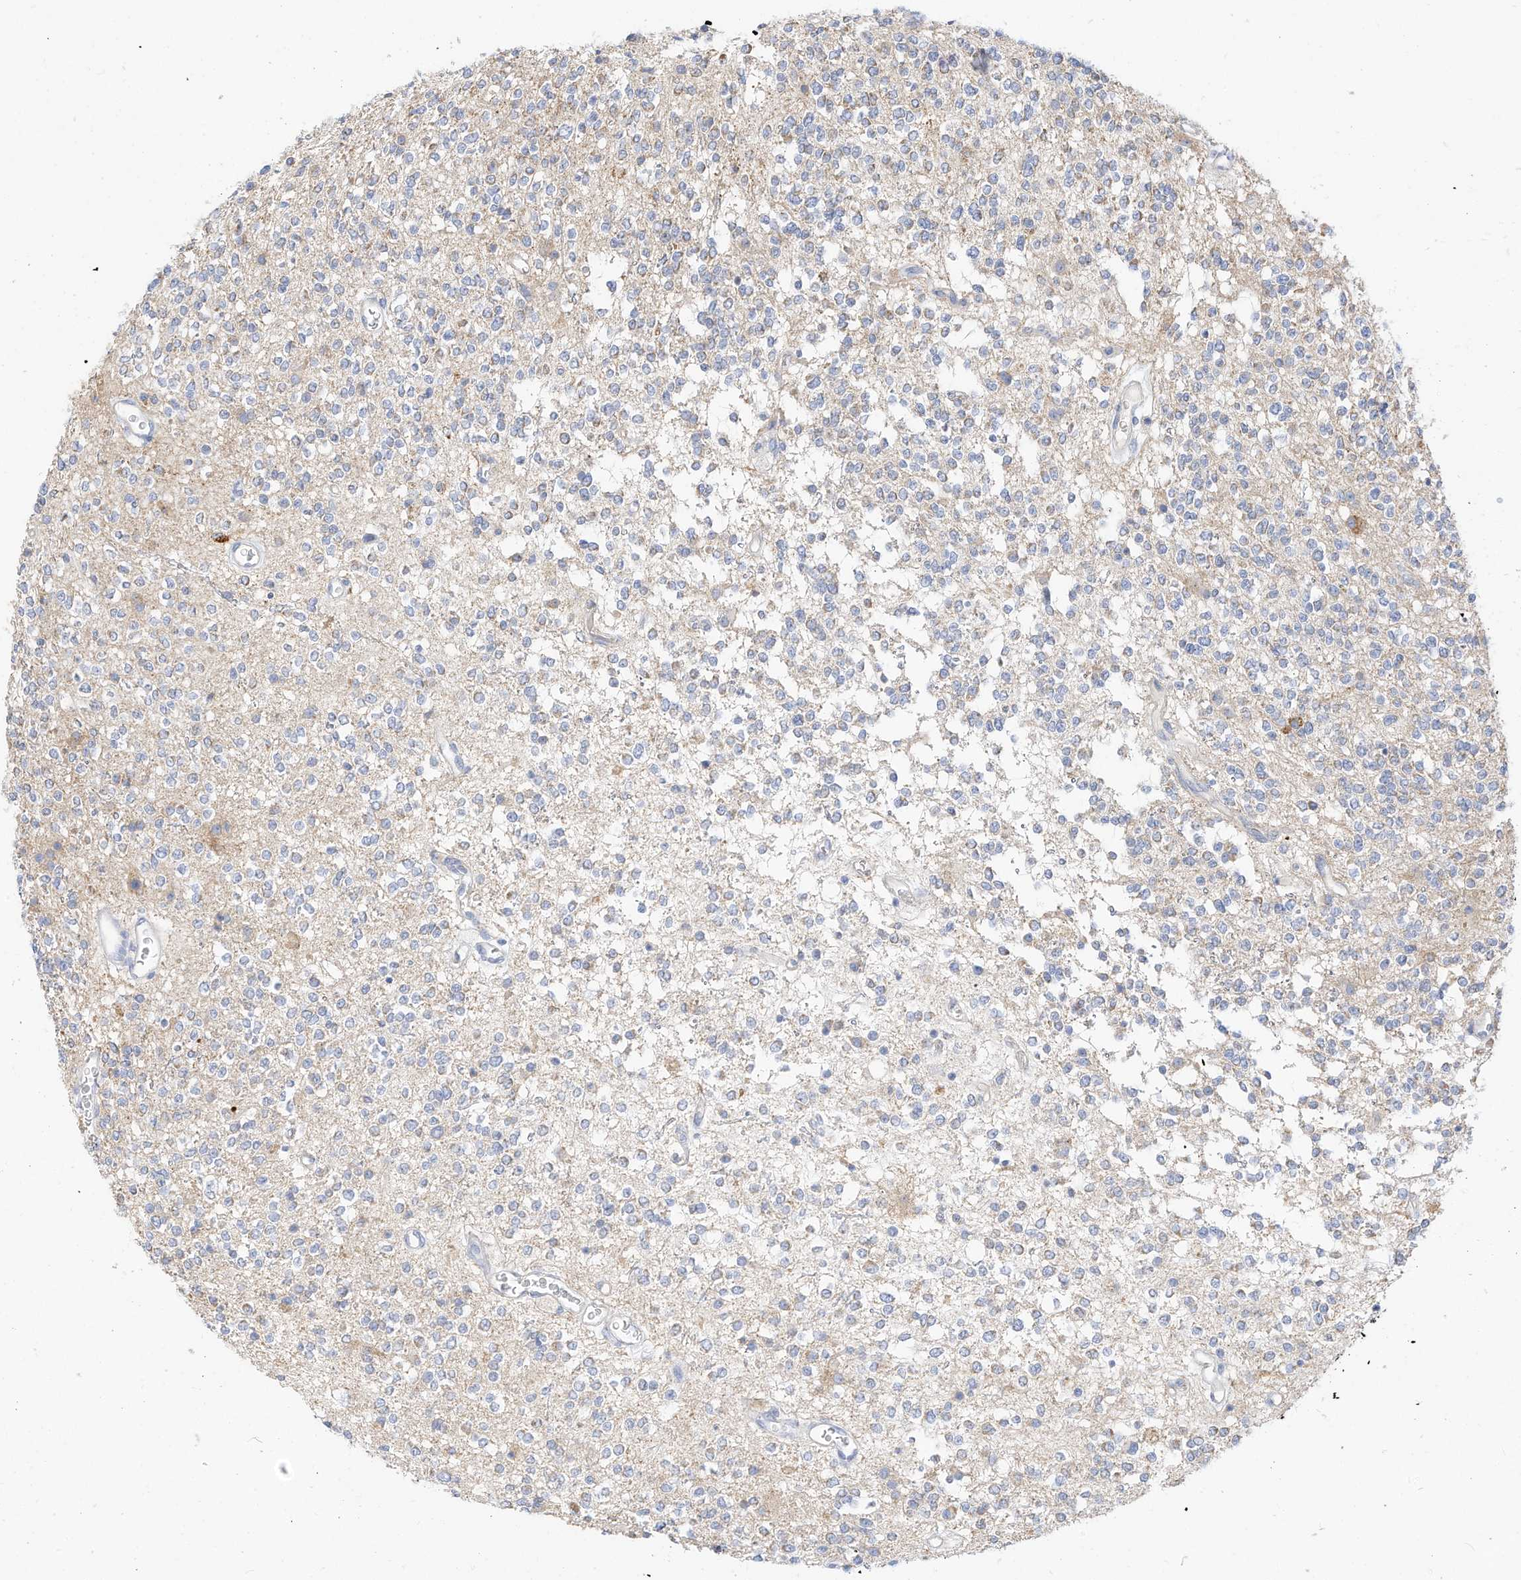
{"staining": {"intensity": "weak", "quantity": "25%-75%", "location": "cytoplasmic/membranous"}, "tissue": "glioma", "cell_type": "Tumor cells", "image_type": "cancer", "snomed": [{"axis": "morphology", "description": "Glioma, malignant, High grade"}, {"axis": "topography", "description": "Brain"}], "caption": "Malignant high-grade glioma stained with a protein marker exhibits weak staining in tumor cells.", "gene": "RHOH", "patient": {"sex": "male", "age": 34}}